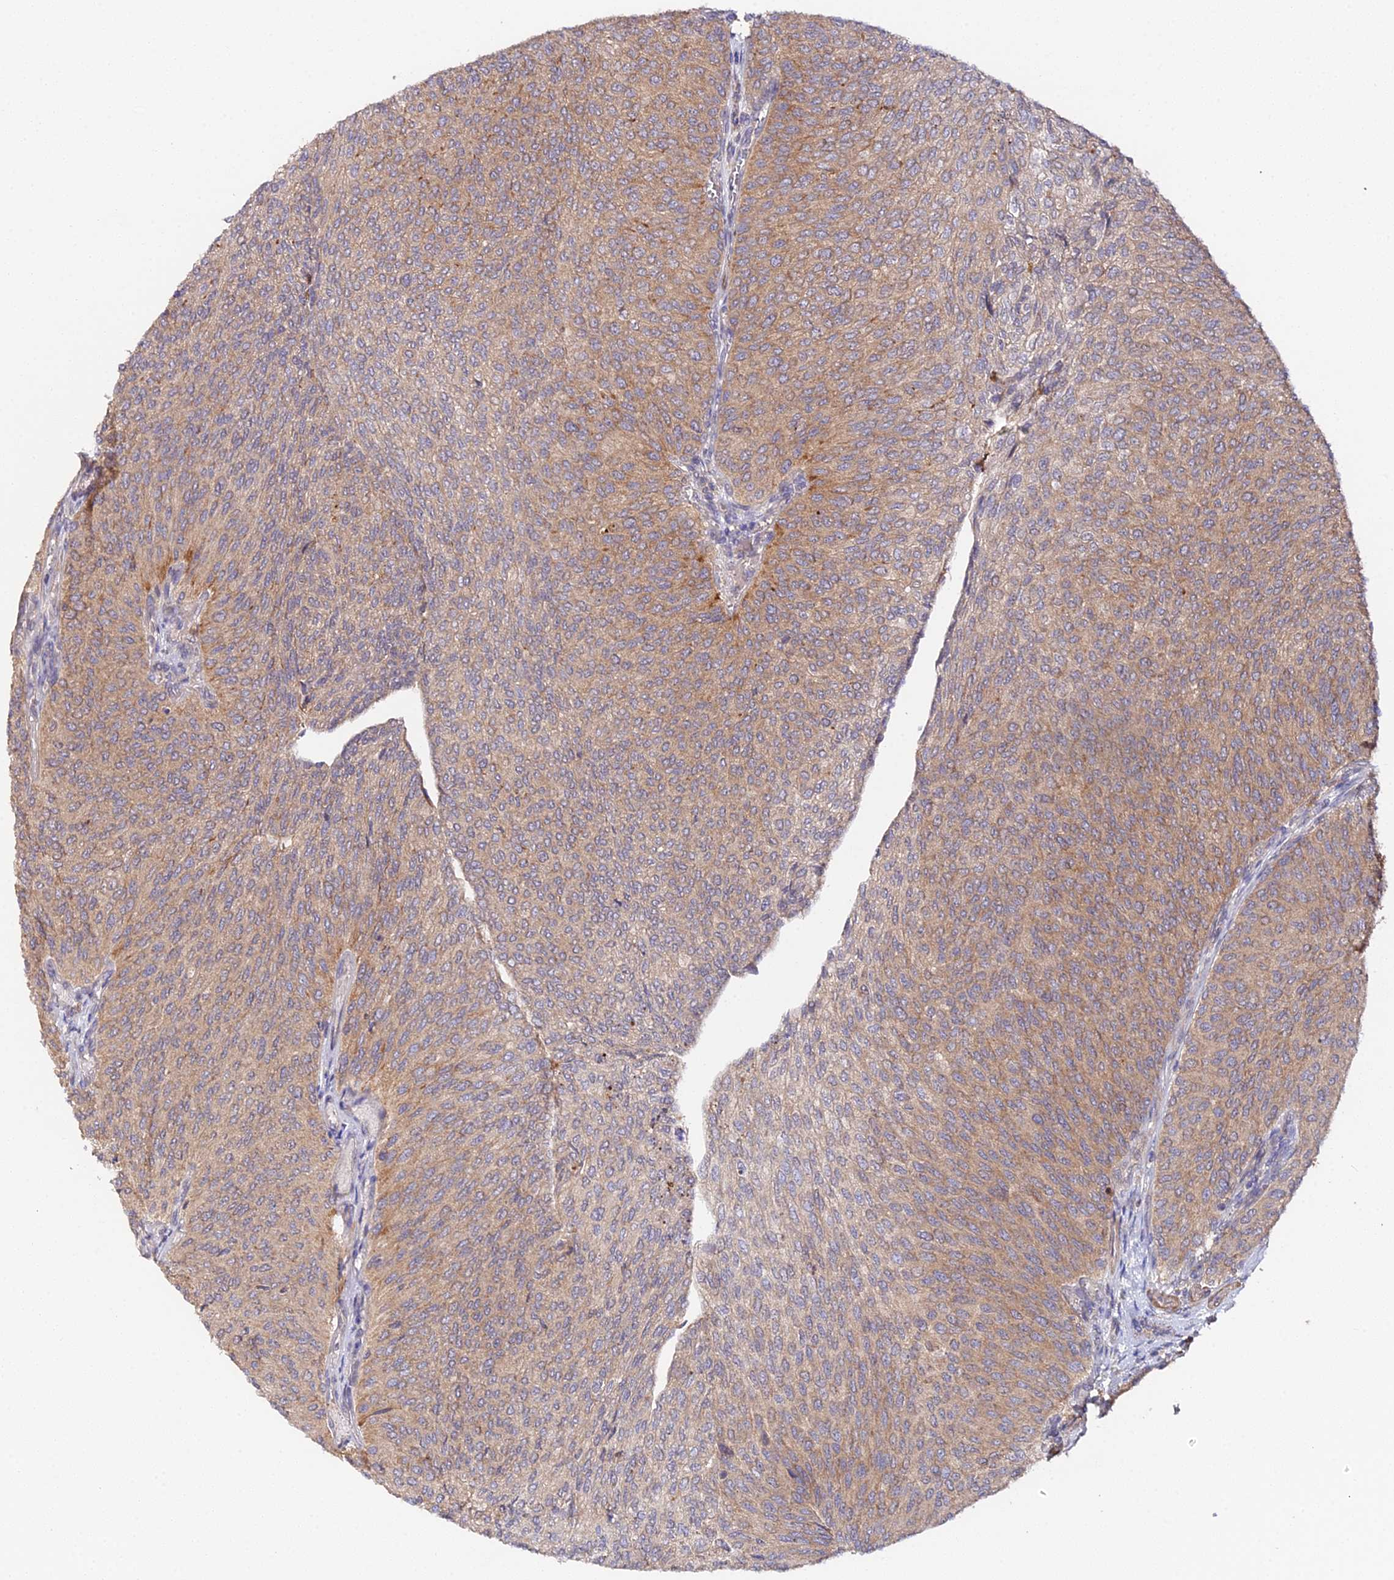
{"staining": {"intensity": "moderate", "quantity": ">75%", "location": "cytoplasmic/membranous"}, "tissue": "urothelial cancer", "cell_type": "Tumor cells", "image_type": "cancer", "snomed": [{"axis": "morphology", "description": "Urothelial carcinoma, High grade"}, {"axis": "topography", "description": "Urinary bladder"}], "caption": "High-grade urothelial carcinoma stained for a protein reveals moderate cytoplasmic/membranous positivity in tumor cells.", "gene": "TRIM26", "patient": {"sex": "female", "age": 79}}